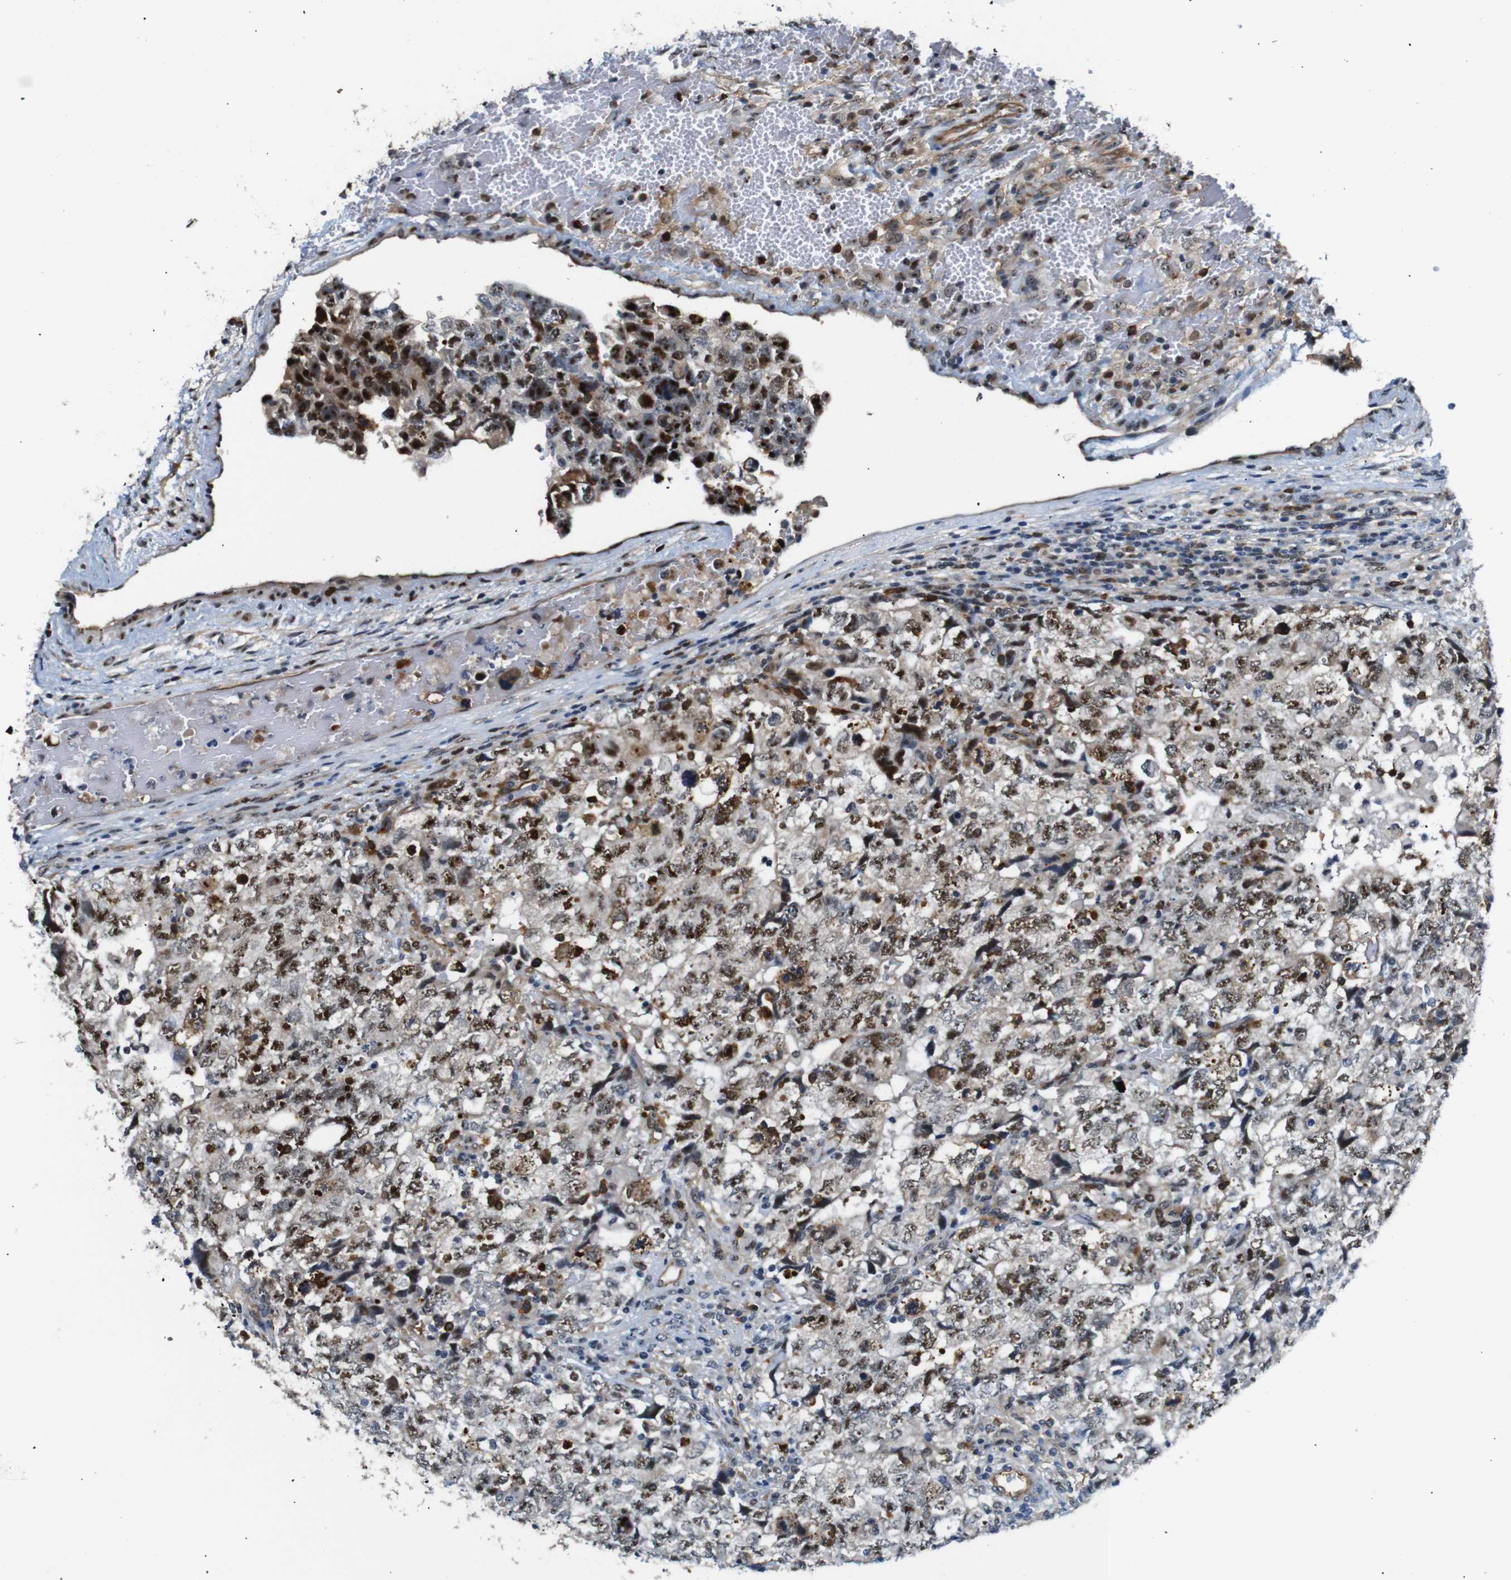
{"staining": {"intensity": "strong", "quantity": ">75%", "location": "nuclear"}, "tissue": "testis cancer", "cell_type": "Tumor cells", "image_type": "cancer", "snomed": [{"axis": "morphology", "description": "Carcinoma, Embryonal, NOS"}, {"axis": "topography", "description": "Testis"}], "caption": "Human embryonal carcinoma (testis) stained with a brown dye exhibits strong nuclear positive expression in approximately >75% of tumor cells.", "gene": "PARN", "patient": {"sex": "male", "age": 36}}